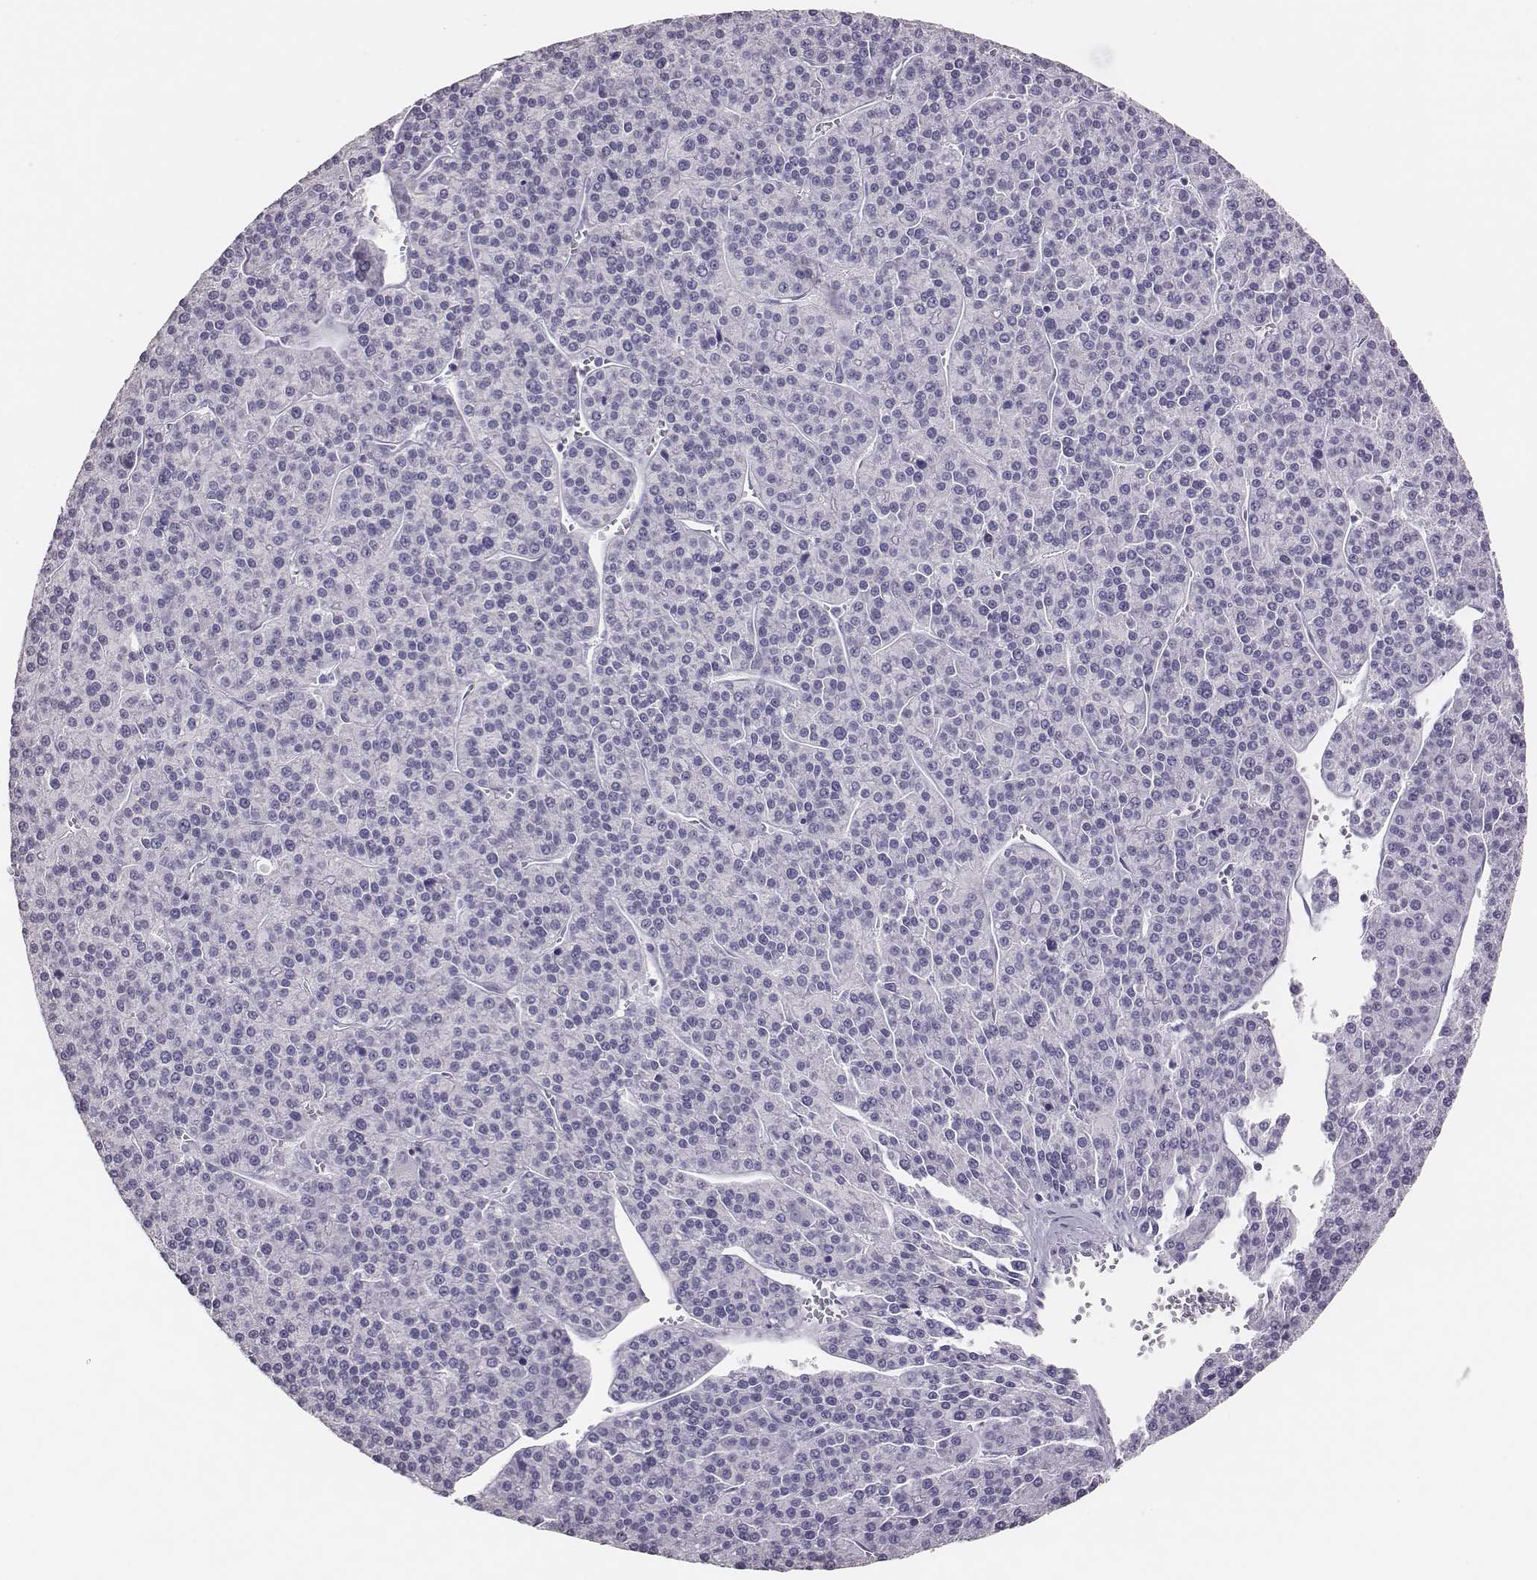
{"staining": {"intensity": "negative", "quantity": "none", "location": "none"}, "tissue": "liver cancer", "cell_type": "Tumor cells", "image_type": "cancer", "snomed": [{"axis": "morphology", "description": "Carcinoma, Hepatocellular, NOS"}, {"axis": "topography", "description": "Liver"}], "caption": "Human liver cancer (hepatocellular carcinoma) stained for a protein using IHC displays no staining in tumor cells.", "gene": "H1-6", "patient": {"sex": "female", "age": 58}}